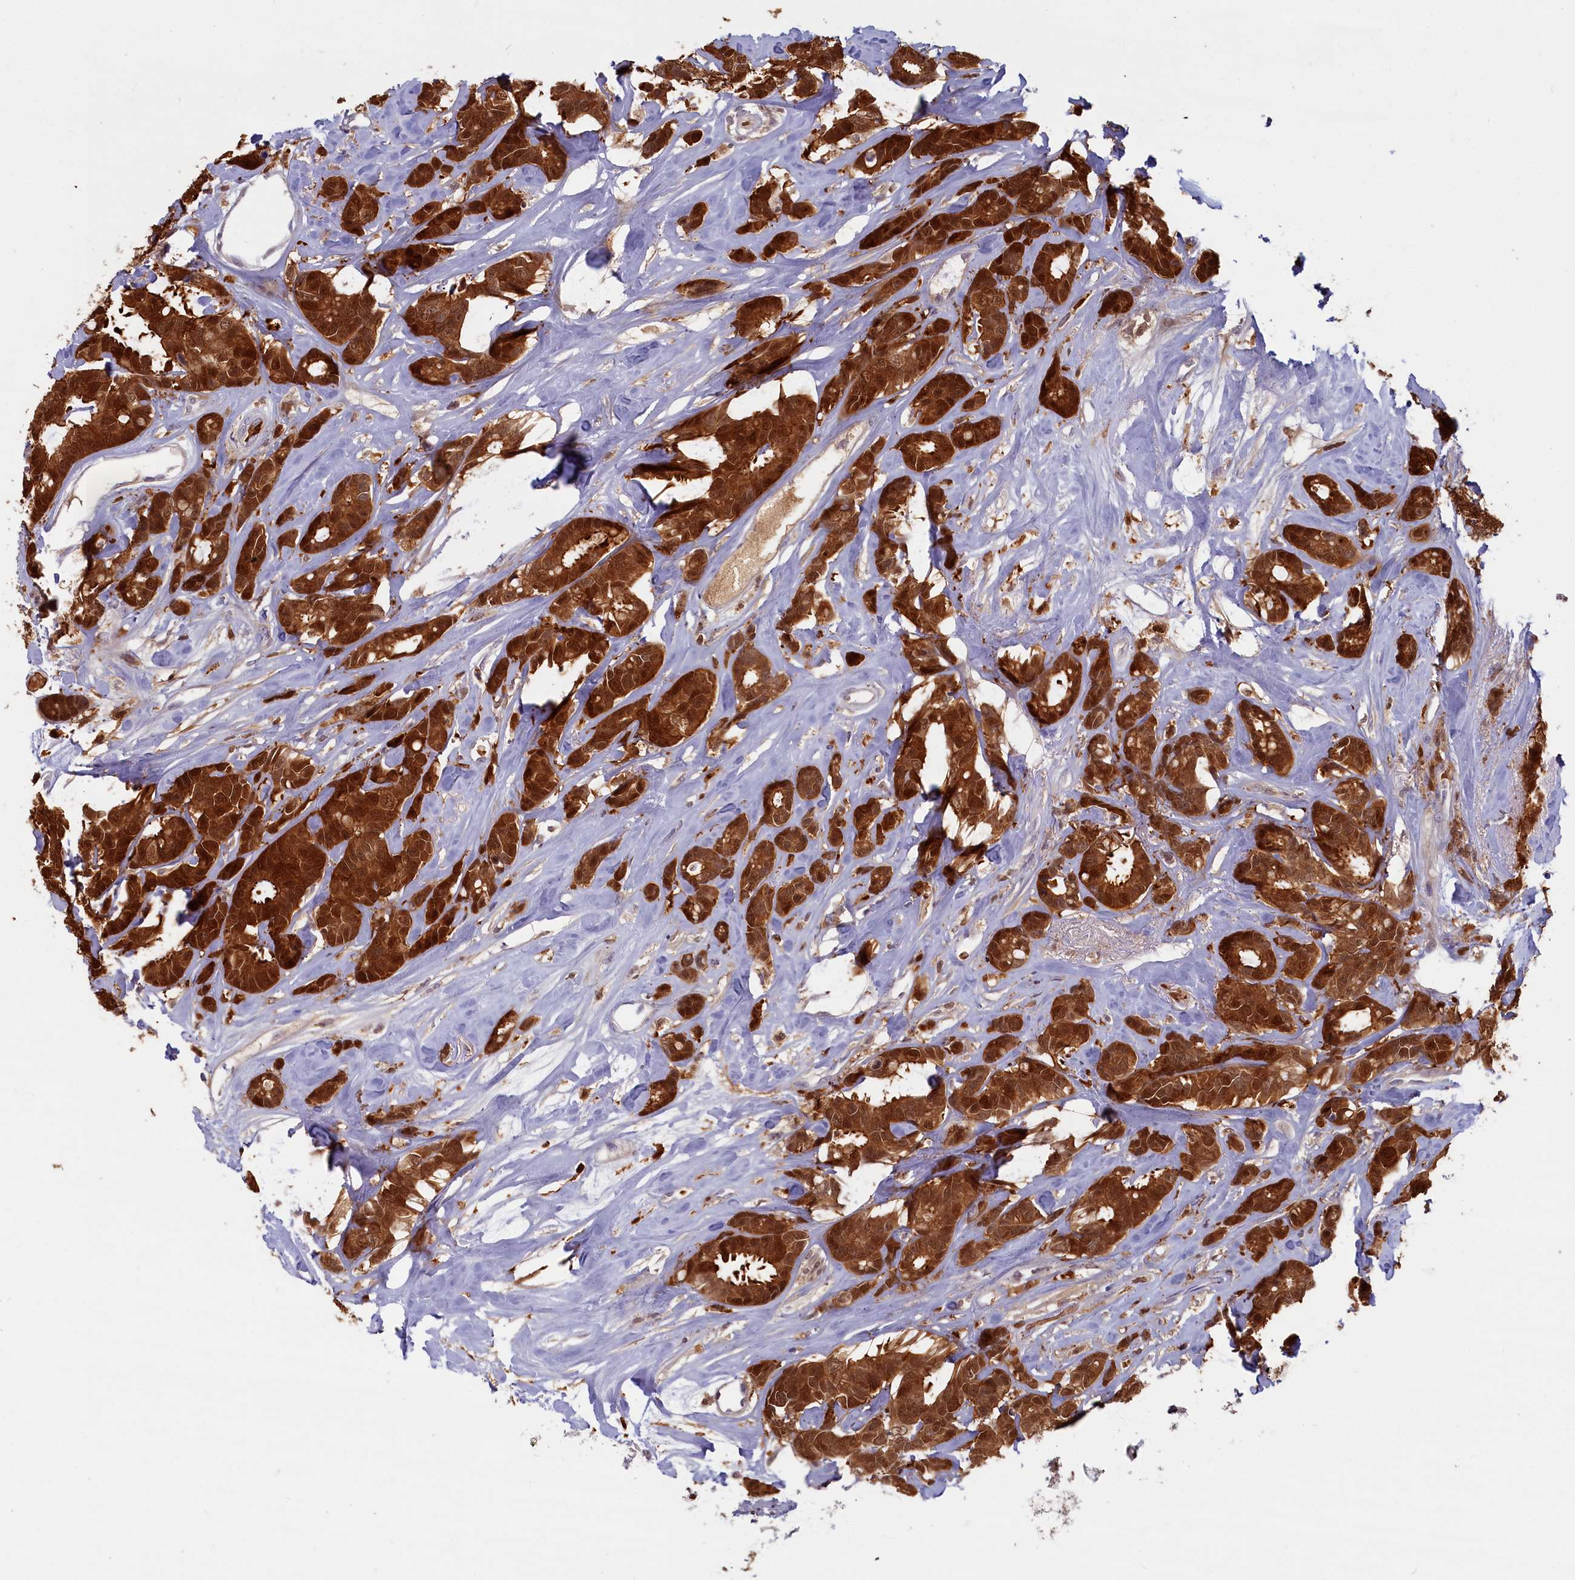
{"staining": {"intensity": "strong", "quantity": ">75%", "location": "cytoplasmic/membranous,nuclear"}, "tissue": "breast cancer", "cell_type": "Tumor cells", "image_type": "cancer", "snomed": [{"axis": "morphology", "description": "Duct carcinoma"}, {"axis": "topography", "description": "Breast"}], "caption": "Strong cytoplasmic/membranous and nuclear protein positivity is appreciated in approximately >75% of tumor cells in breast cancer.", "gene": "BLVRB", "patient": {"sex": "female", "age": 87}}